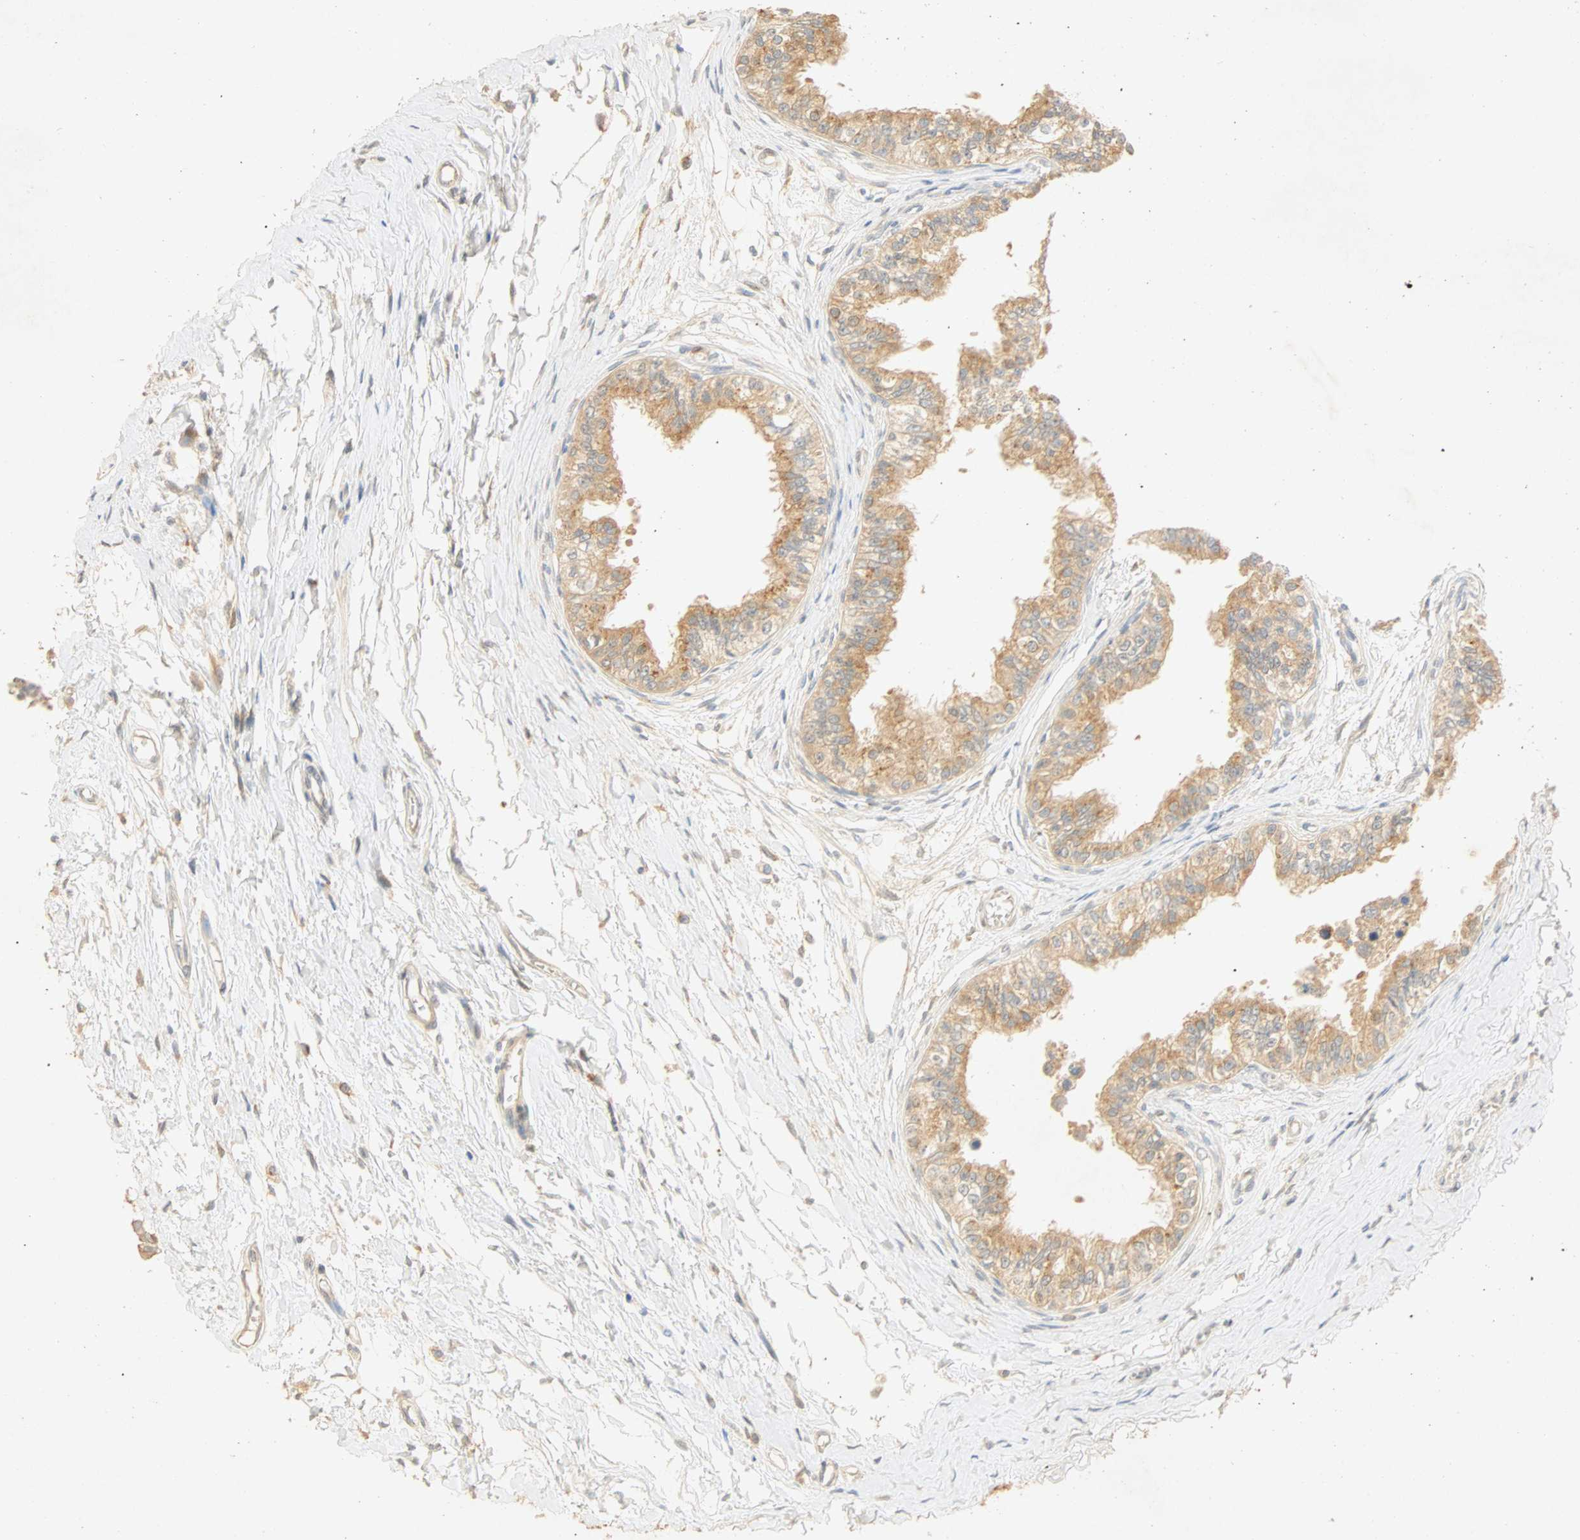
{"staining": {"intensity": "moderate", "quantity": ">75%", "location": "cytoplasmic/membranous"}, "tissue": "epididymis", "cell_type": "Glandular cells", "image_type": "normal", "snomed": [{"axis": "morphology", "description": "Normal tissue, NOS"}, {"axis": "morphology", "description": "Adenocarcinoma, metastatic, NOS"}, {"axis": "topography", "description": "Testis"}, {"axis": "topography", "description": "Epididymis"}], "caption": "Normal epididymis displays moderate cytoplasmic/membranous staining in about >75% of glandular cells.", "gene": "SELENBP1", "patient": {"sex": "male", "age": 26}}